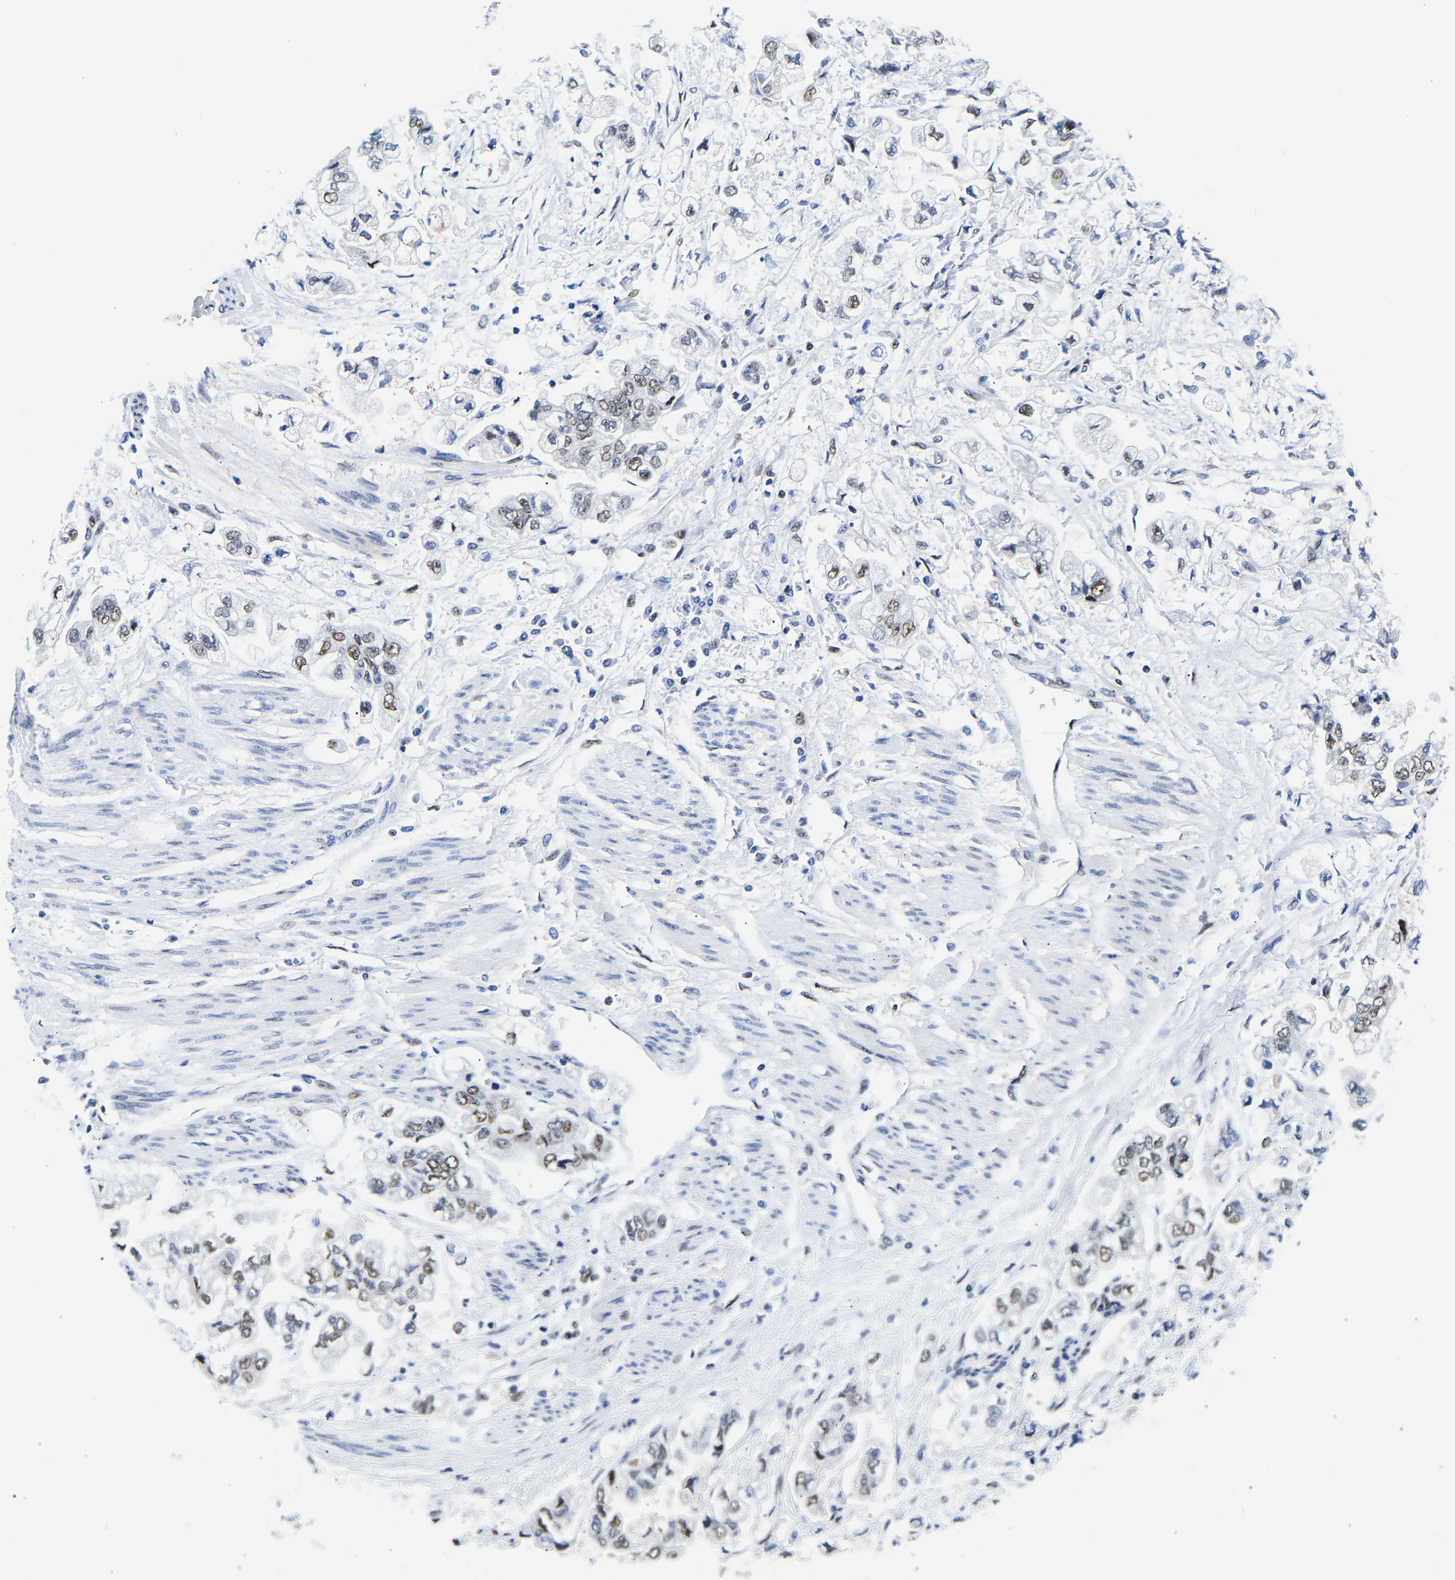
{"staining": {"intensity": "moderate", "quantity": ">75%", "location": "nuclear"}, "tissue": "stomach cancer", "cell_type": "Tumor cells", "image_type": "cancer", "snomed": [{"axis": "morphology", "description": "Normal tissue, NOS"}, {"axis": "morphology", "description": "Adenocarcinoma, NOS"}, {"axis": "topography", "description": "Stomach"}], "caption": "There is medium levels of moderate nuclear staining in tumor cells of stomach cancer (adenocarcinoma), as demonstrated by immunohistochemical staining (brown color).", "gene": "PTRHD1", "patient": {"sex": "male", "age": 62}}